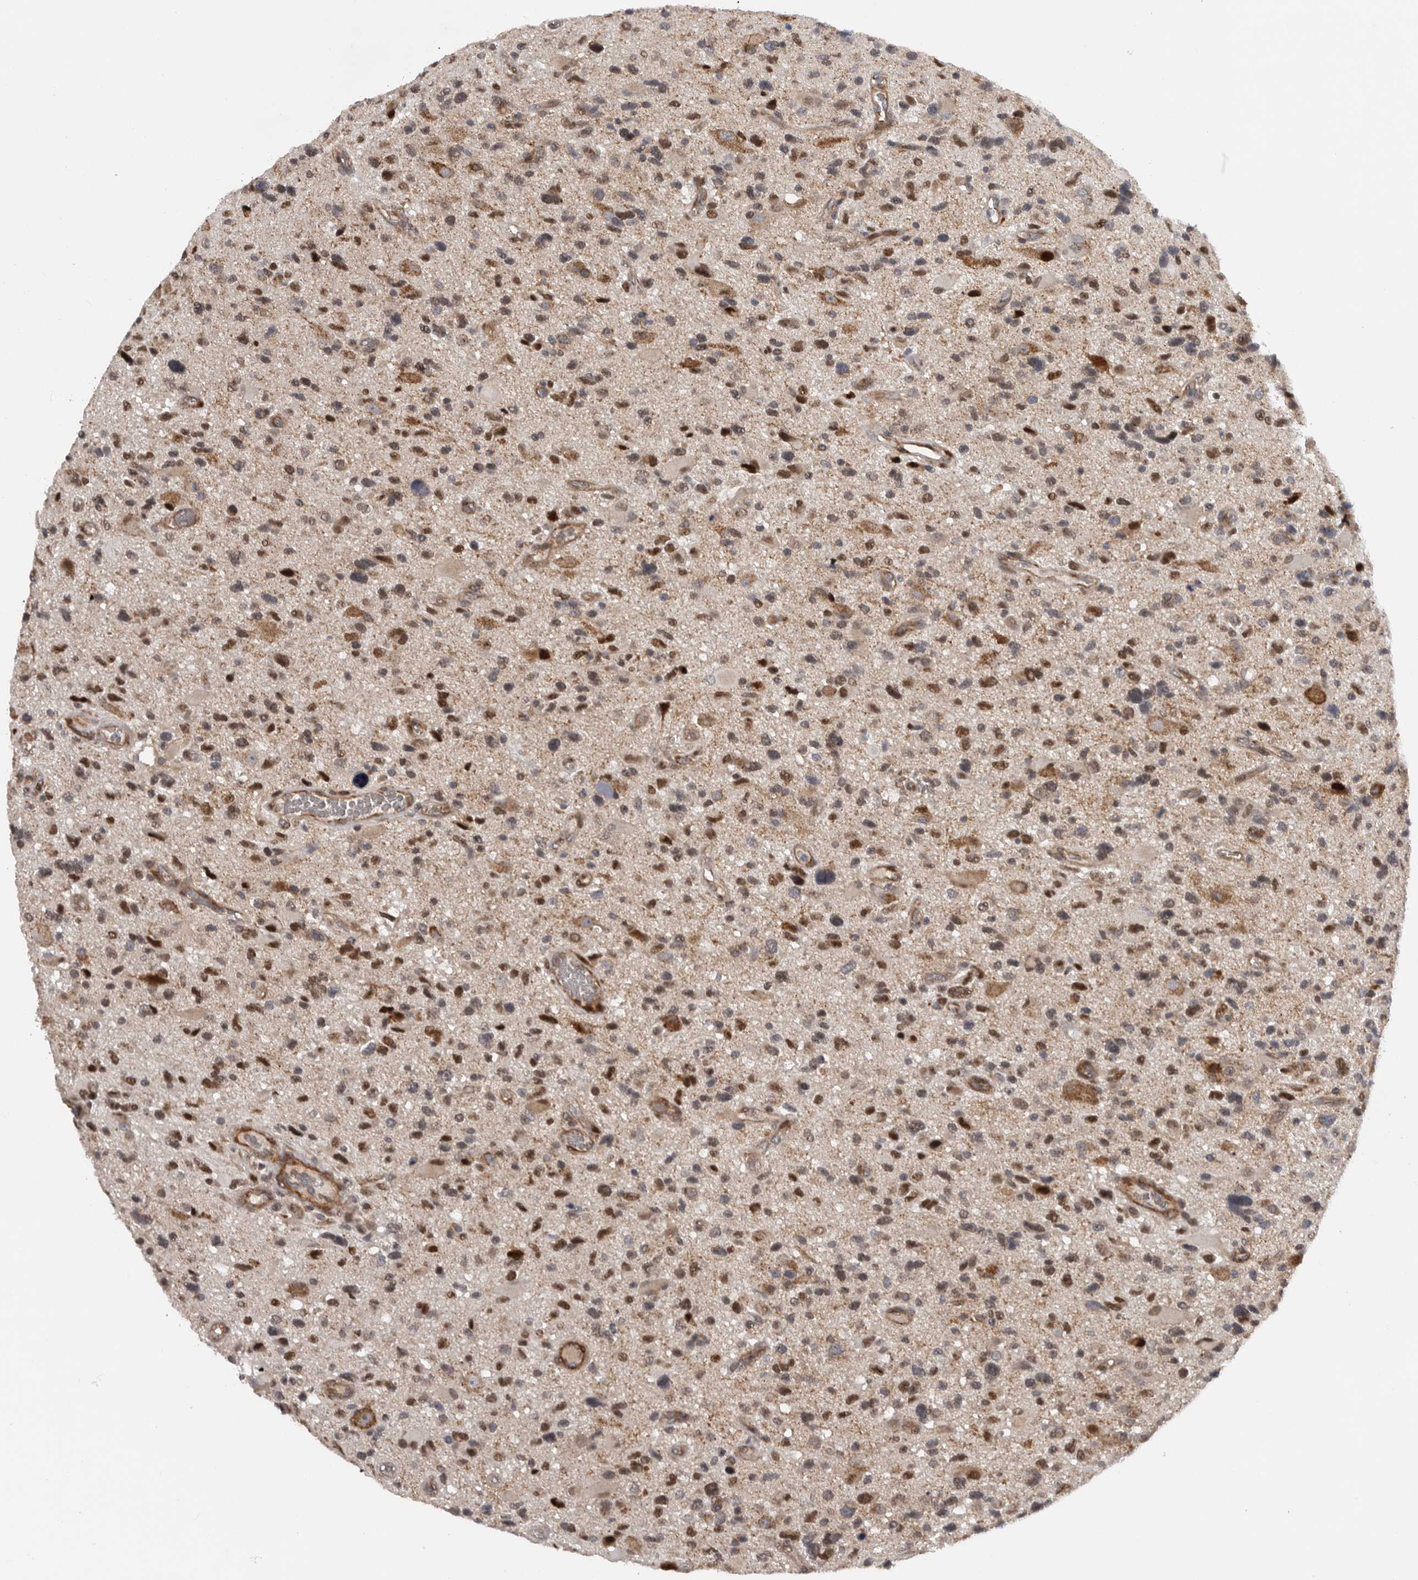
{"staining": {"intensity": "moderate", "quantity": "25%-75%", "location": "cytoplasmic/membranous,nuclear"}, "tissue": "glioma", "cell_type": "Tumor cells", "image_type": "cancer", "snomed": [{"axis": "morphology", "description": "Glioma, malignant, High grade"}, {"axis": "topography", "description": "Brain"}], "caption": "Immunohistochemistry staining of malignant glioma (high-grade), which shows medium levels of moderate cytoplasmic/membranous and nuclear staining in about 25%-75% of tumor cells indicating moderate cytoplasmic/membranous and nuclear protein expression. The staining was performed using DAB (3,3'-diaminobenzidine) (brown) for protein detection and nuclei were counterstained in hematoxylin (blue).", "gene": "TMPRSS11F", "patient": {"sex": "male", "age": 33}}